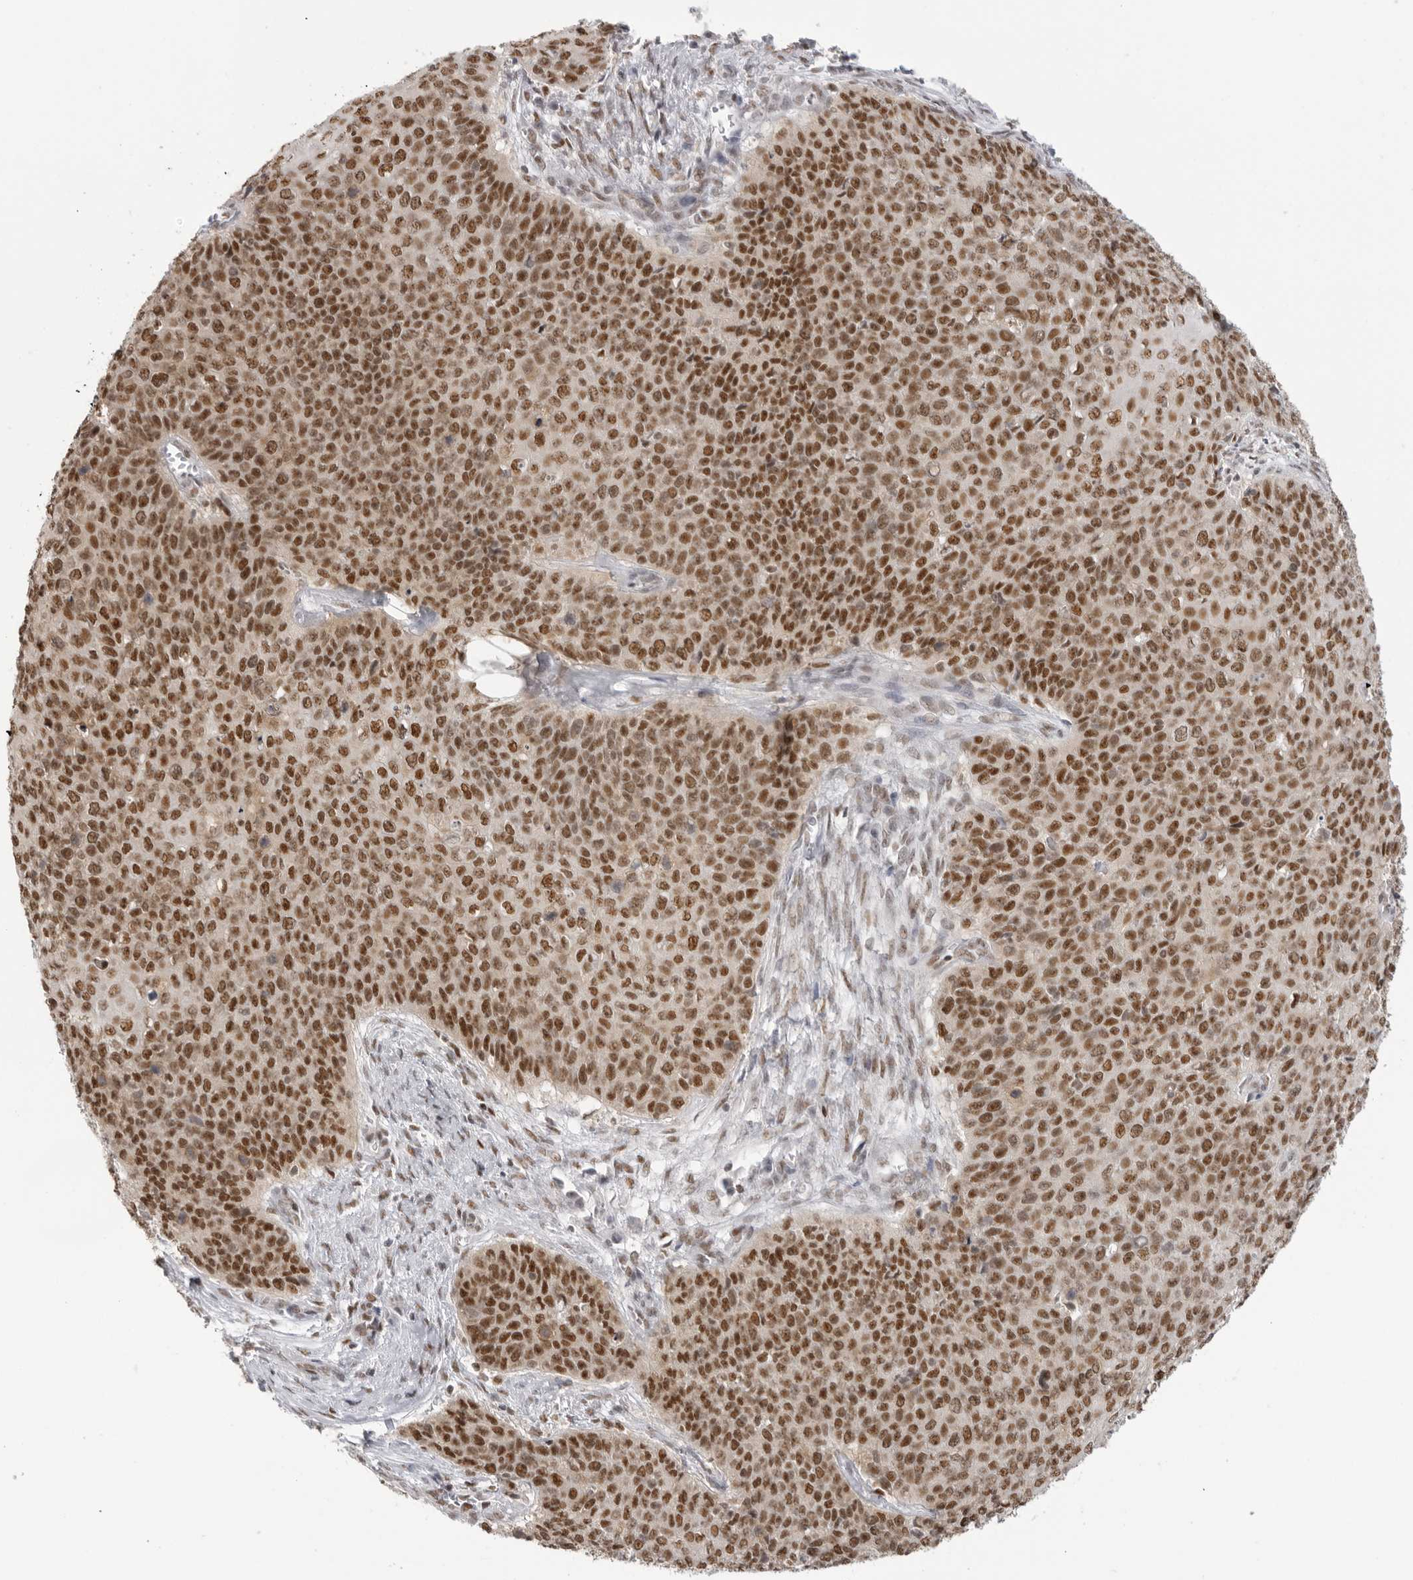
{"staining": {"intensity": "strong", "quantity": ">75%", "location": "nuclear"}, "tissue": "cervical cancer", "cell_type": "Tumor cells", "image_type": "cancer", "snomed": [{"axis": "morphology", "description": "Squamous cell carcinoma, NOS"}, {"axis": "topography", "description": "Cervix"}], "caption": "Brown immunohistochemical staining in human squamous cell carcinoma (cervical) displays strong nuclear positivity in approximately >75% of tumor cells.", "gene": "RPA2", "patient": {"sex": "female", "age": 39}}